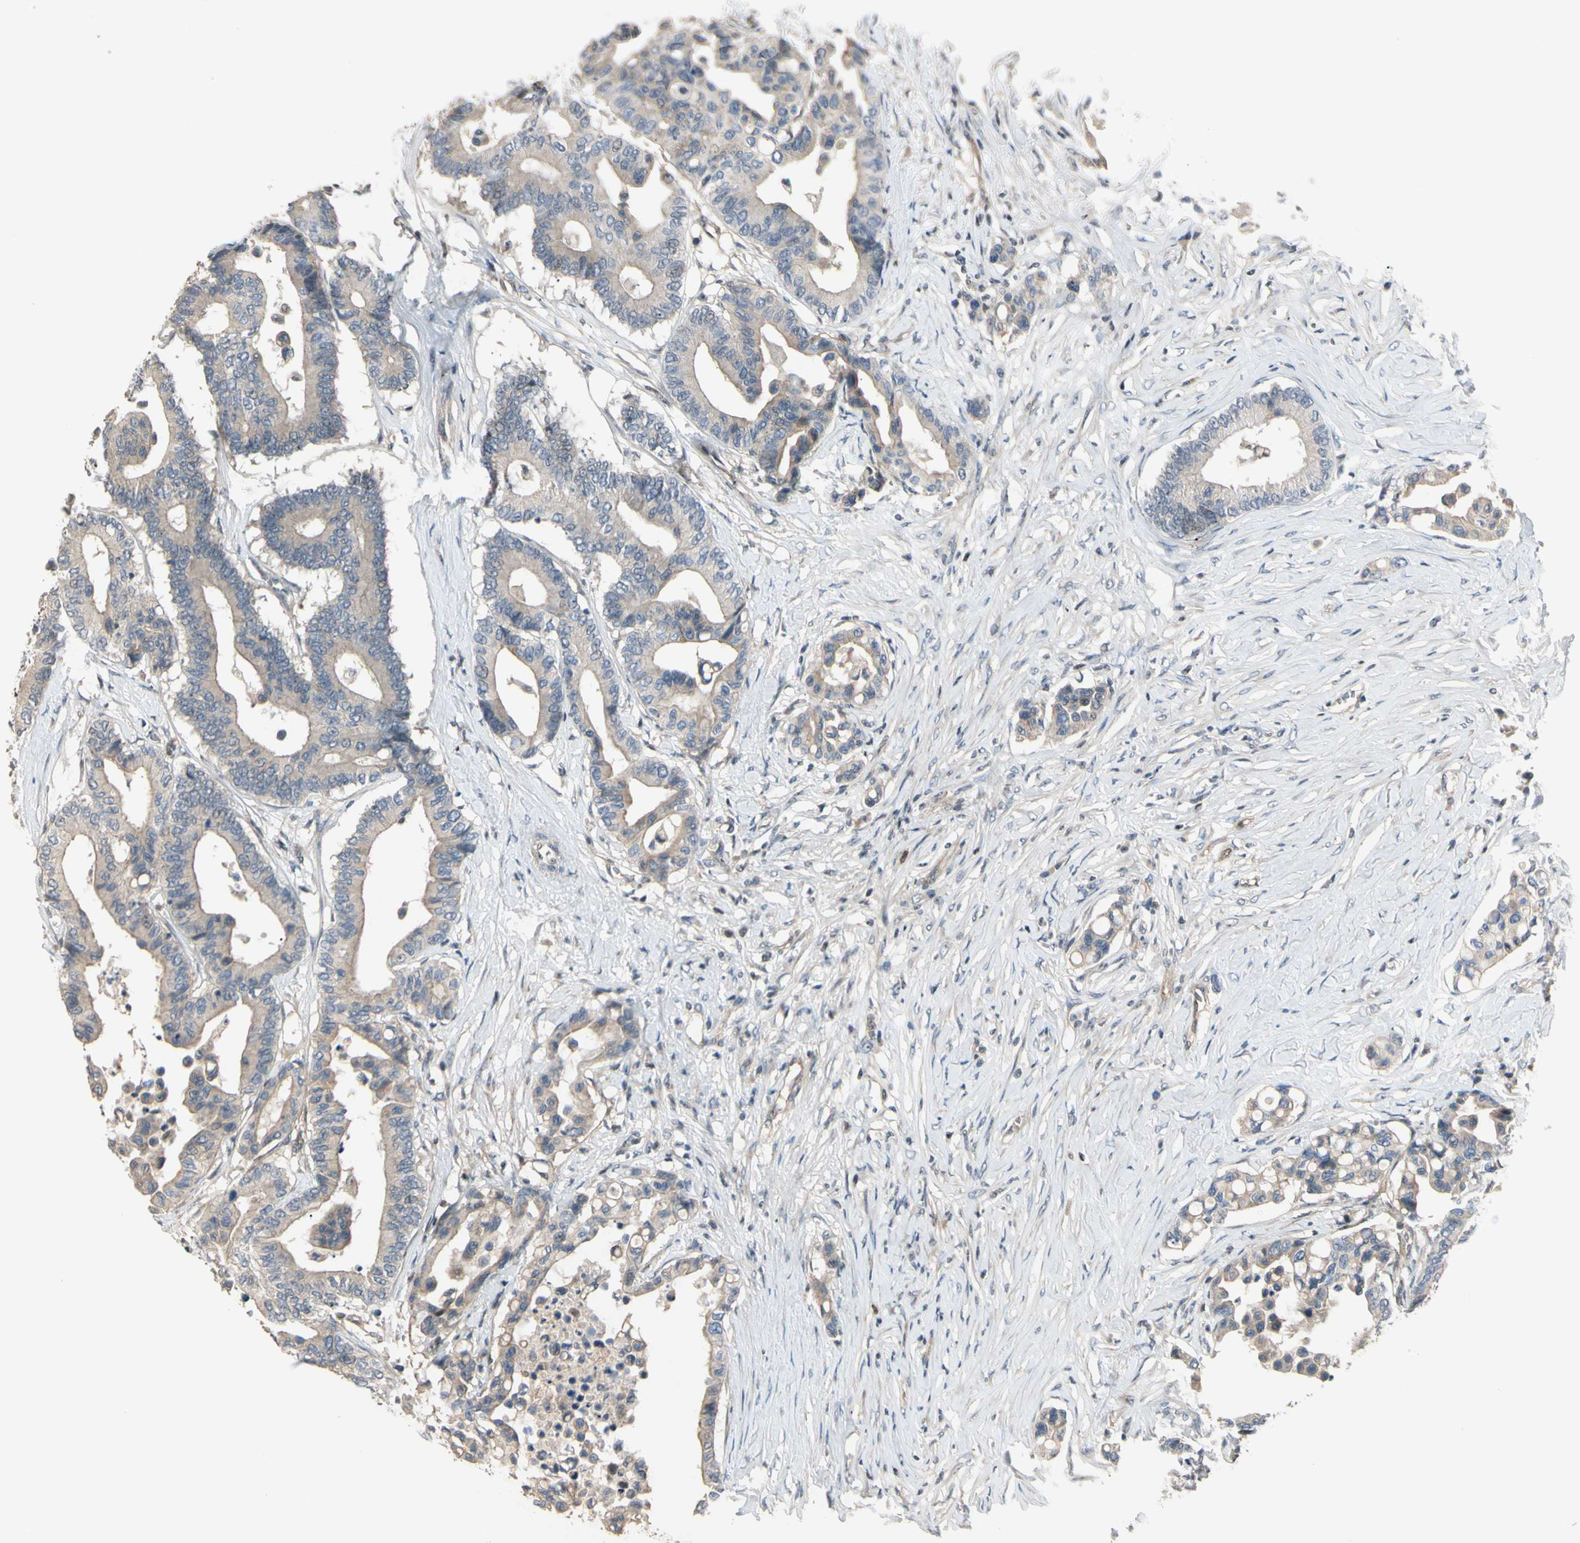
{"staining": {"intensity": "weak", "quantity": ">75%", "location": "cytoplasmic/membranous"}, "tissue": "colorectal cancer", "cell_type": "Tumor cells", "image_type": "cancer", "snomed": [{"axis": "morphology", "description": "Normal tissue, NOS"}, {"axis": "morphology", "description": "Adenocarcinoma, NOS"}, {"axis": "topography", "description": "Colon"}], "caption": "Adenocarcinoma (colorectal) tissue shows weak cytoplasmic/membranous staining in approximately >75% of tumor cells, visualized by immunohistochemistry.", "gene": "NFYA", "patient": {"sex": "male", "age": 82}}